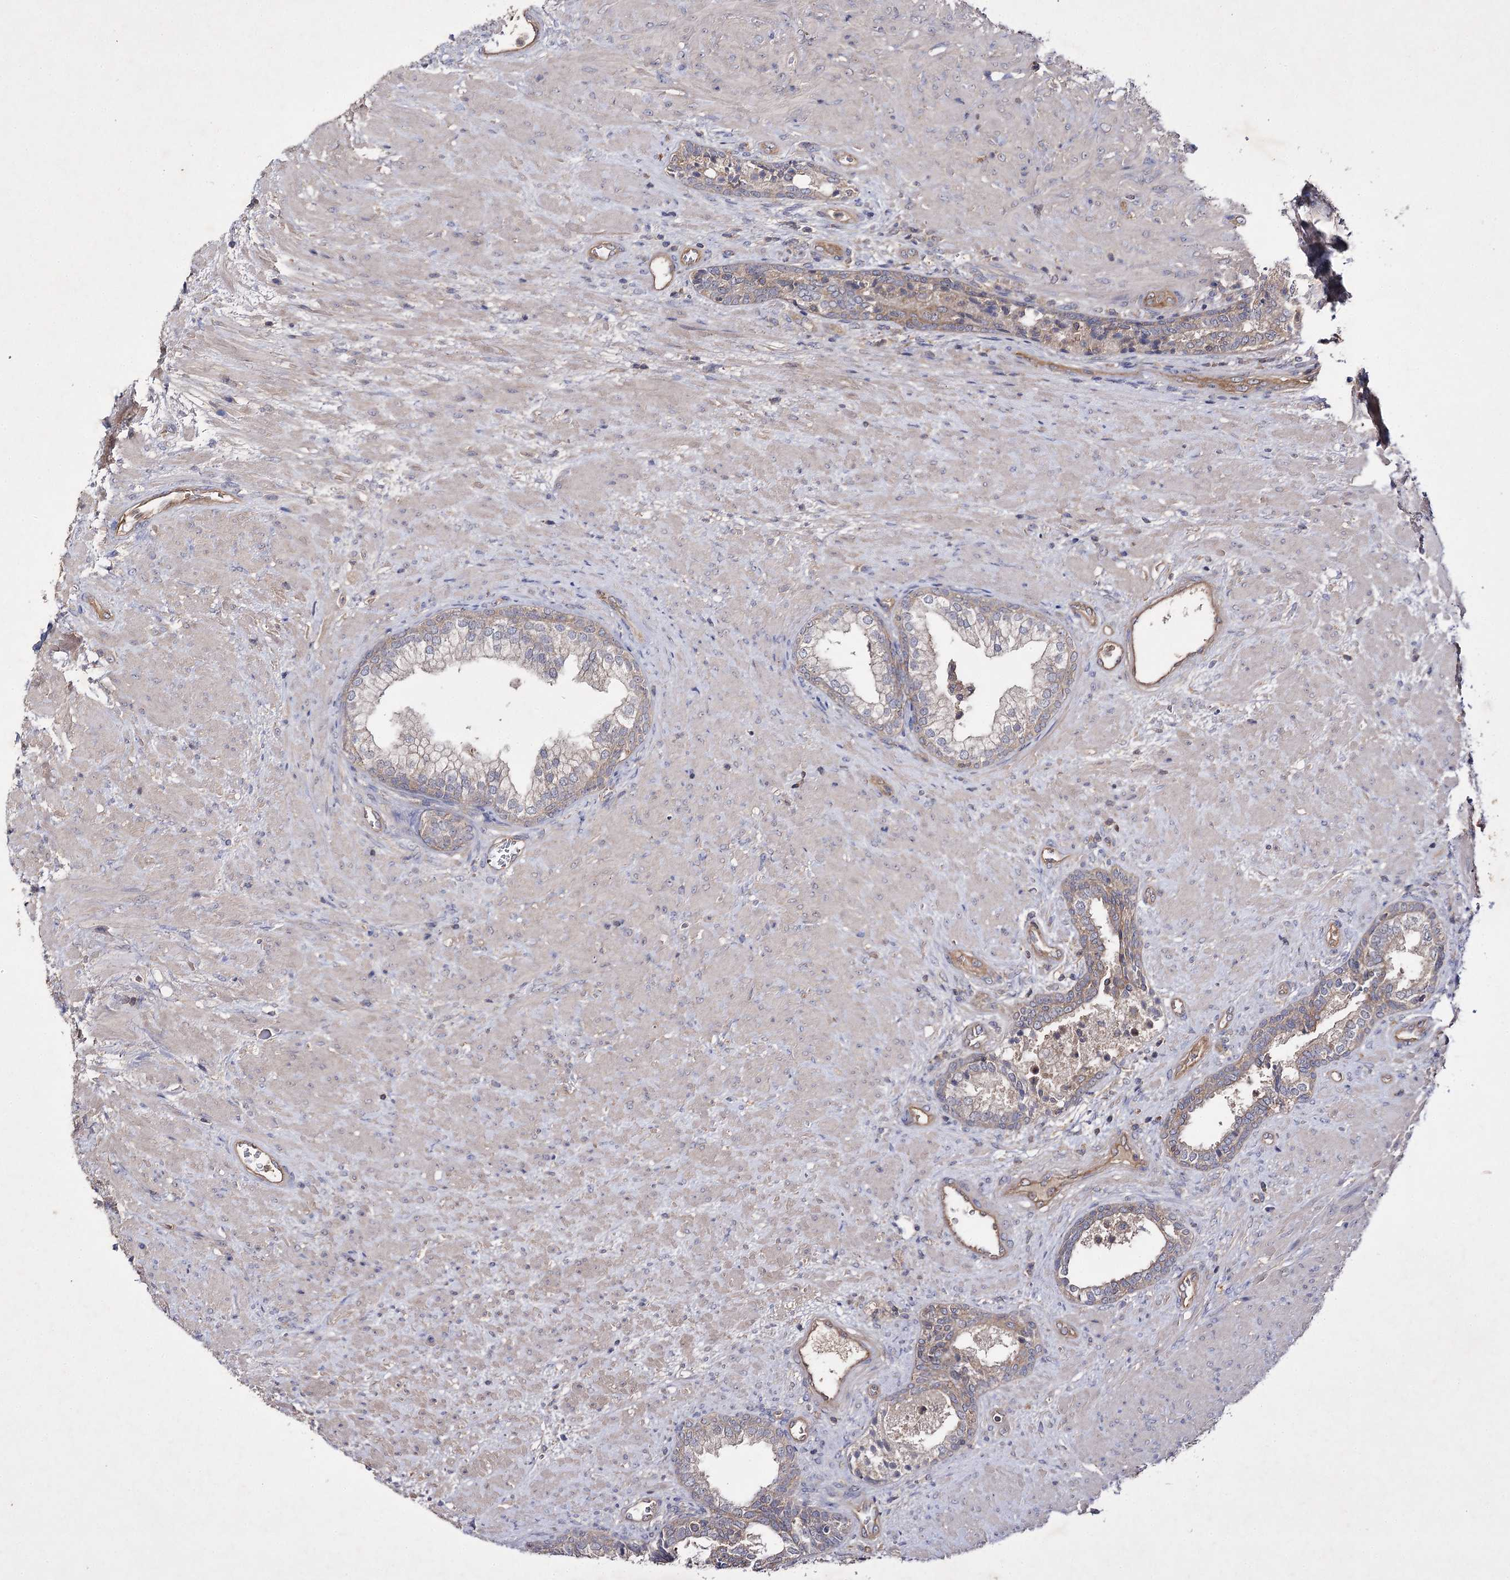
{"staining": {"intensity": "weak", "quantity": "<25%", "location": "cytoplasmic/membranous"}, "tissue": "prostate", "cell_type": "Glandular cells", "image_type": "normal", "snomed": [{"axis": "morphology", "description": "Normal tissue, NOS"}, {"axis": "topography", "description": "Prostate"}], "caption": "The photomicrograph shows no significant positivity in glandular cells of prostate.", "gene": "BCR", "patient": {"sex": "male", "age": 76}}